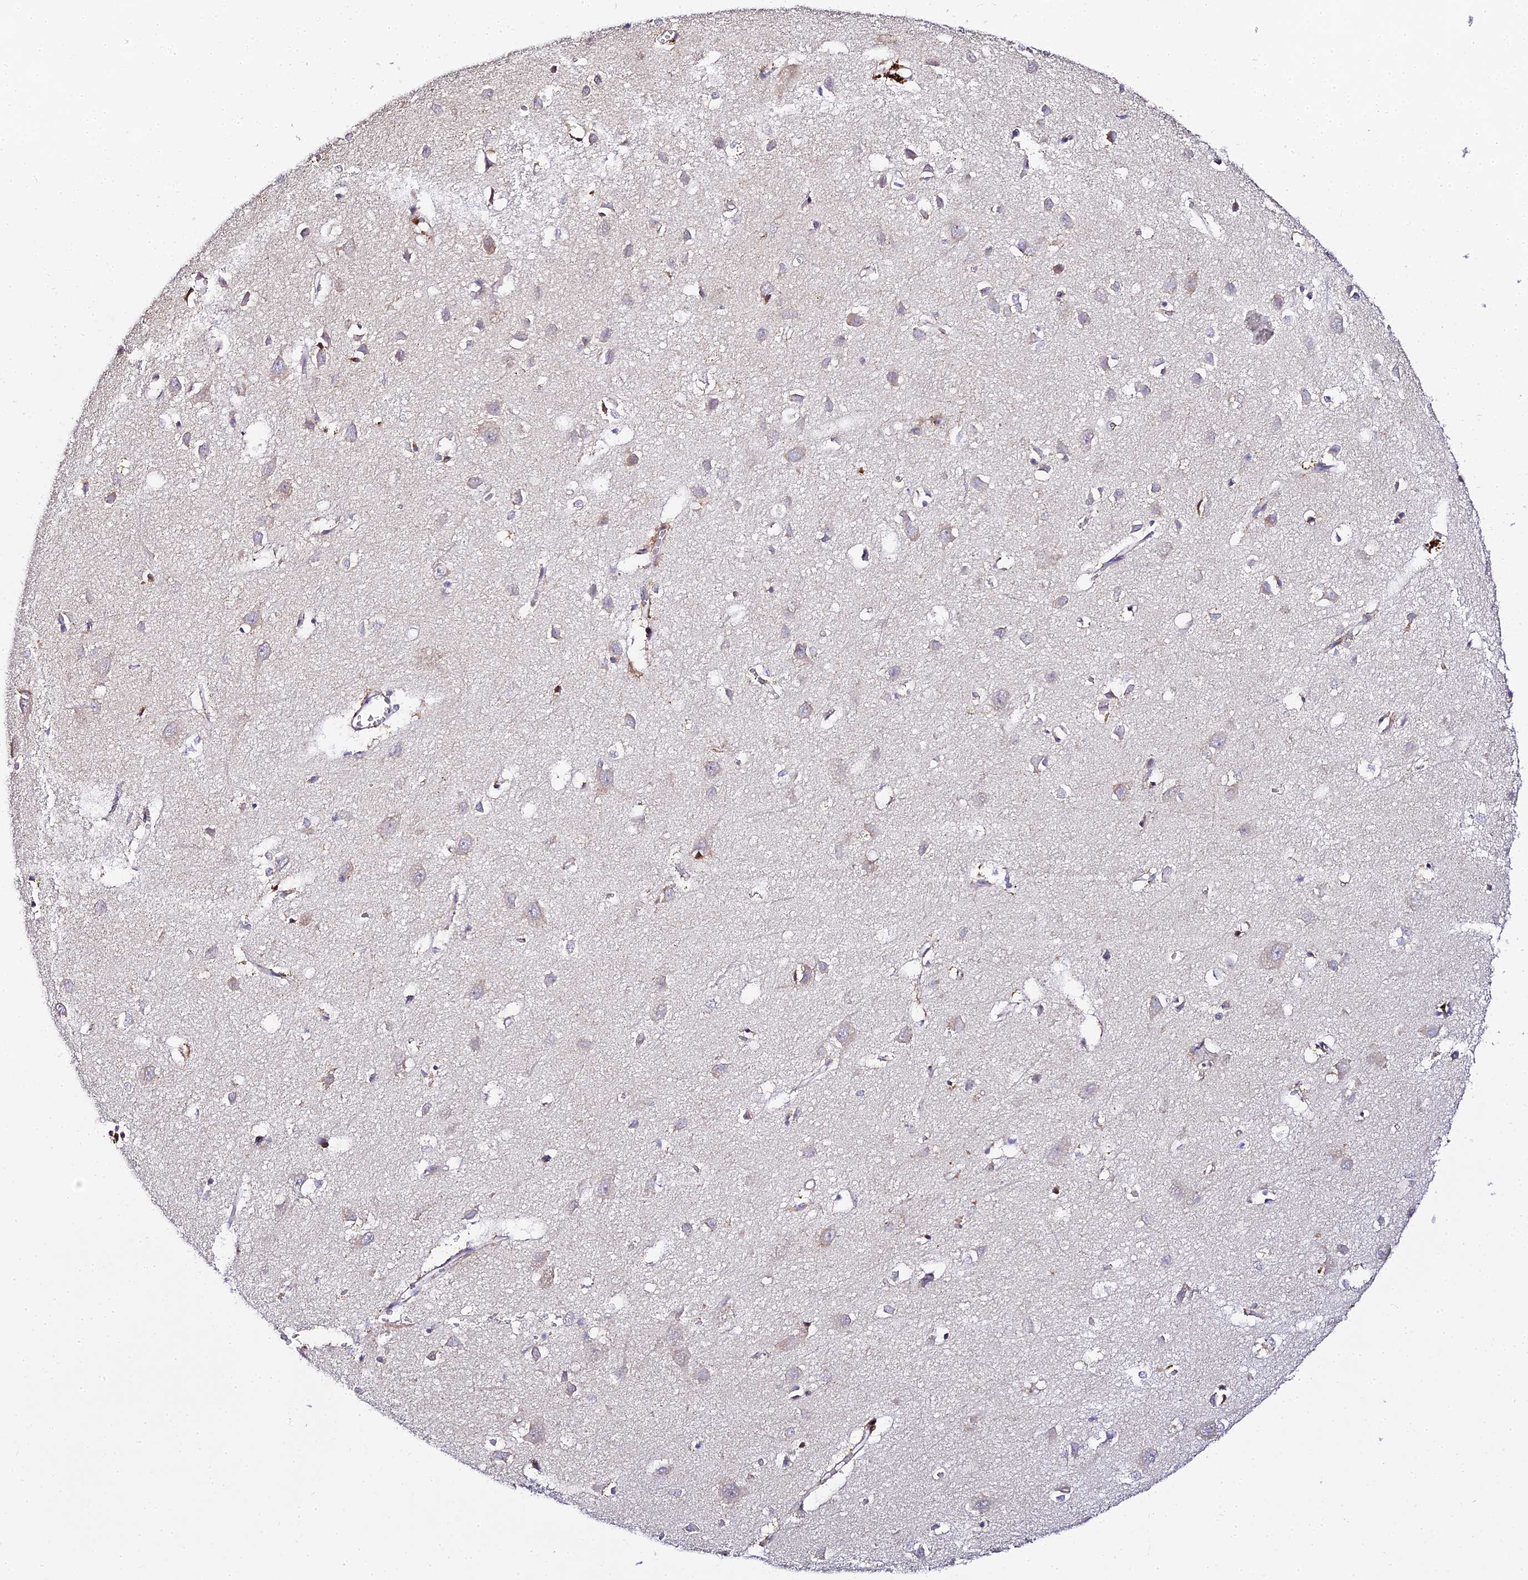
{"staining": {"intensity": "moderate", "quantity": "25%-75%", "location": "cytoplasmic/membranous"}, "tissue": "cerebral cortex", "cell_type": "Endothelial cells", "image_type": "normal", "snomed": [{"axis": "morphology", "description": "Normal tissue, NOS"}, {"axis": "topography", "description": "Cerebral cortex"}], "caption": "This image reveals immunohistochemistry staining of normal human cerebral cortex, with medium moderate cytoplasmic/membranous positivity in about 25%-75% of endothelial cells.", "gene": "SERP1", "patient": {"sex": "female", "age": 64}}